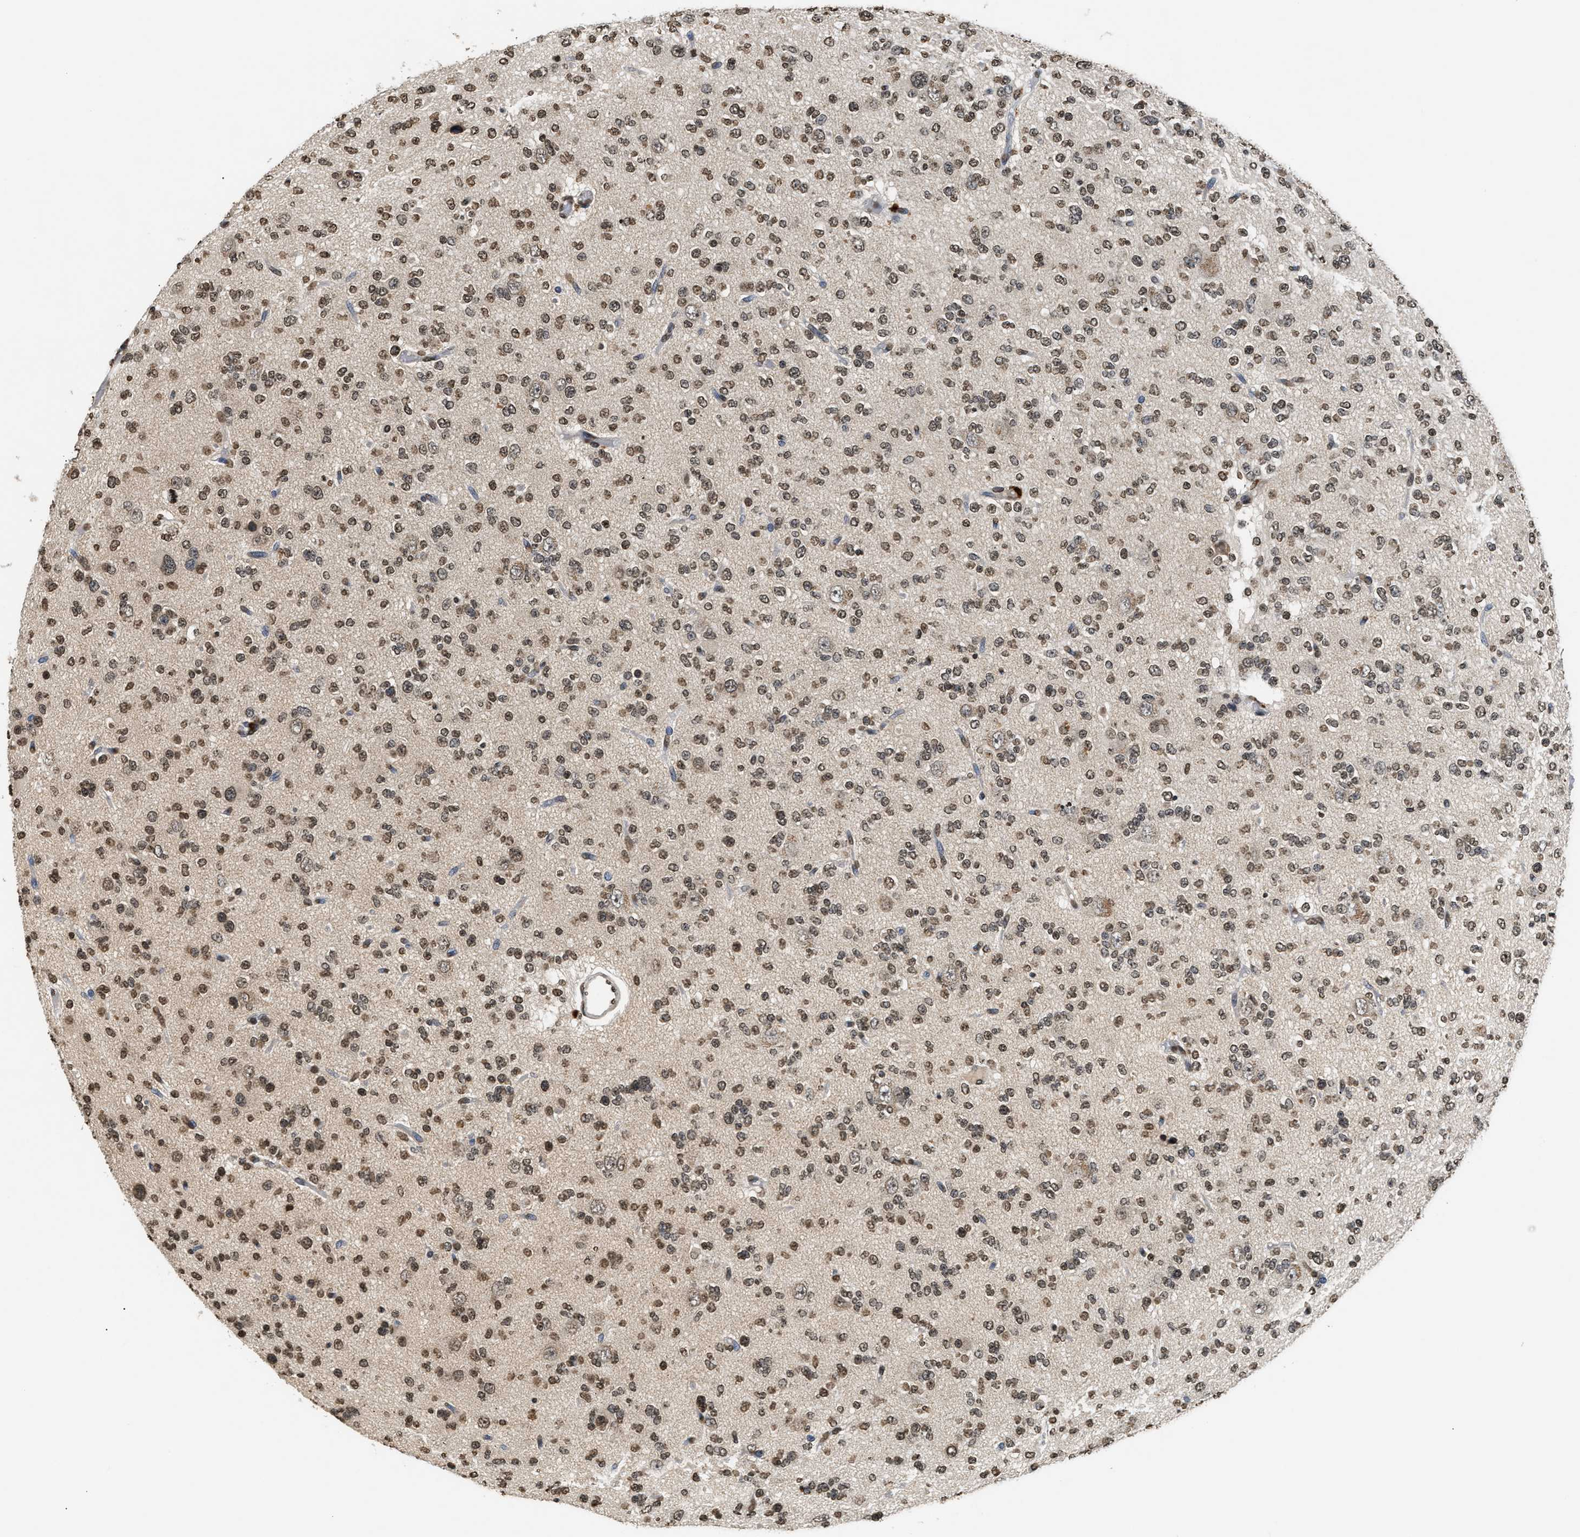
{"staining": {"intensity": "moderate", "quantity": ">75%", "location": "nuclear"}, "tissue": "glioma", "cell_type": "Tumor cells", "image_type": "cancer", "snomed": [{"axis": "morphology", "description": "Glioma, malignant, Low grade"}, {"axis": "topography", "description": "Brain"}], "caption": "High-power microscopy captured an immunohistochemistry (IHC) micrograph of glioma, revealing moderate nuclear expression in about >75% of tumor cells.", "gene": "DNASE1L3", "patient": {"sex": "male", "age": 38}}